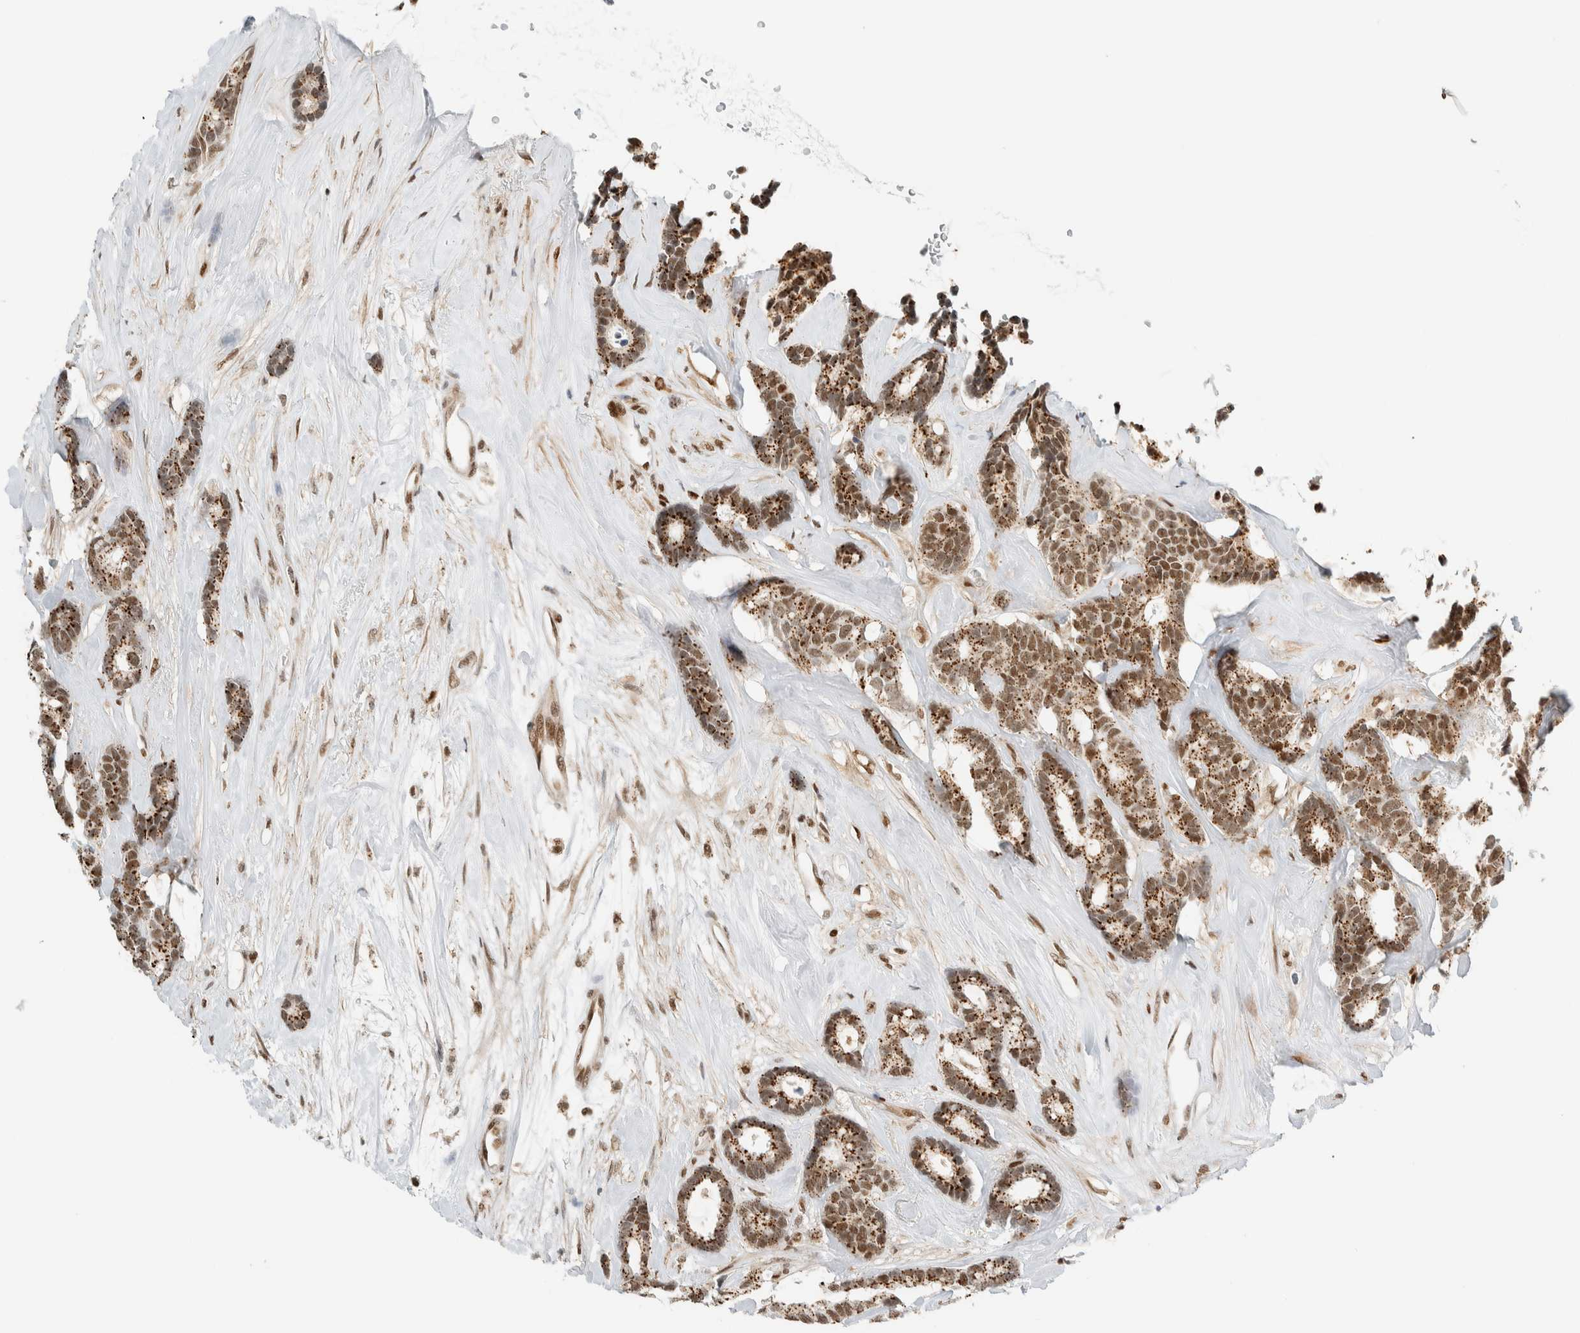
{"staining": {"intensity": "moderate", "quantity": ">75%", "location": "cytoplasmic/membranous,nuclear"}, "tissue": "breast cancer", "cell_type": "Tumor cells", "image_type": "cancer", "snomed": [{"axis": "morphology", "description": "Duct carcinoma"}, {"axis": "topography", "description": "Breast"}], "caption": "Protein analysis of breast cancer tissue displays moderate cytoplasmic/membranous and nuclear positivity in approximately >75% of tumor cells. (DAB = brown stain, brightfield microscopy at high magnification).", "gene": "TFE3", "patient": {"sex": "female", "age": 87}}